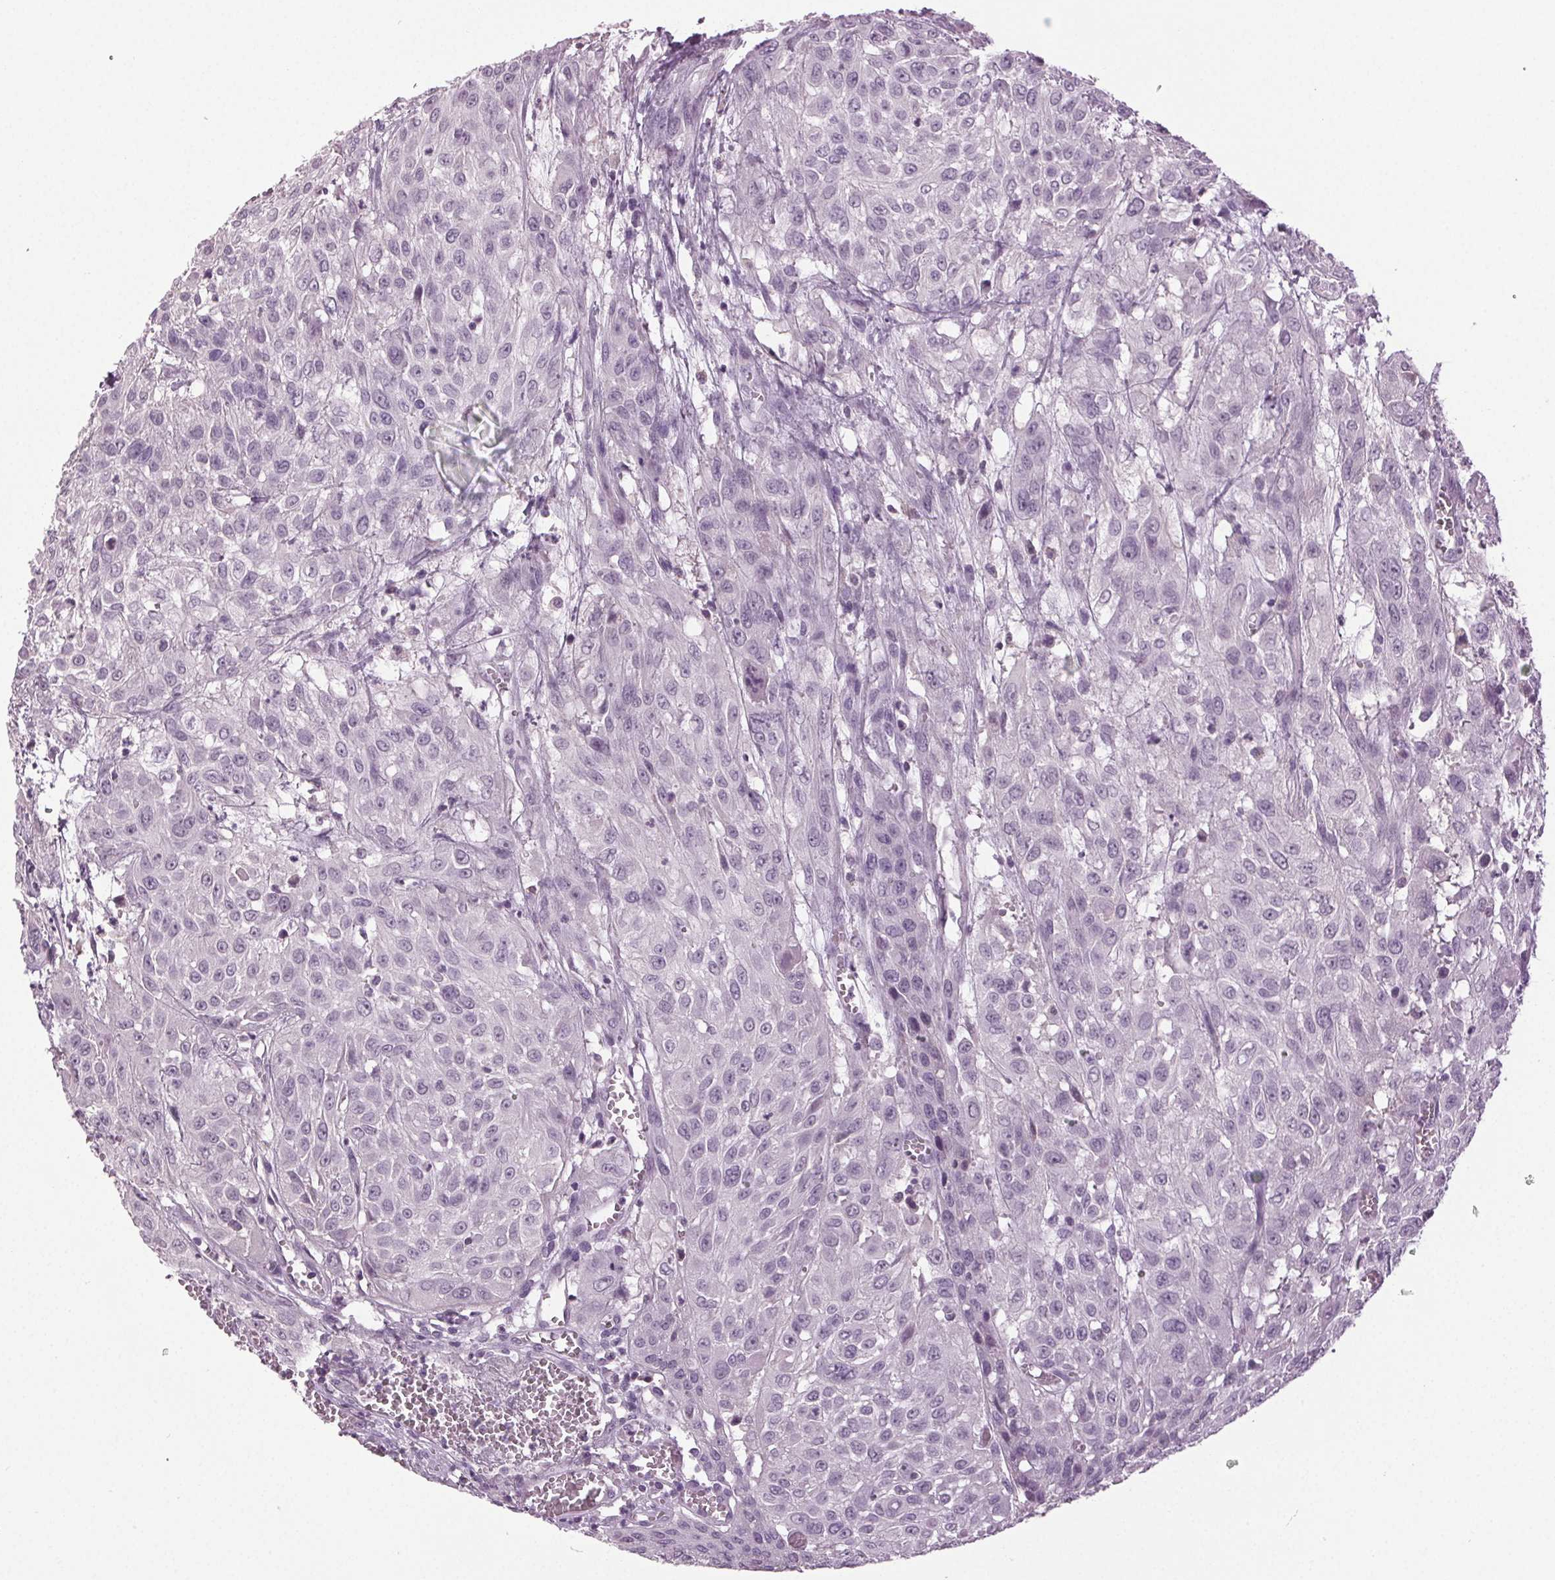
{"staining": {"intensity": "negative", "quantity": "none", "location": "none"}, "tissue": "urothelial cancer", "cell_type": "Tumor cells", "image_type": "cancer", "snomed": [{"axis": "morphology", "description": "Urothelial carcinoma, High grade"}, {"axis": "topography", "description": "Urinary bladder"}], "caption": "This is a image of immunohistochemistry (IHC) staining of urothelial carcinoma (high-grade), which shows no staining in tumor cells. (Stains: DAB immunohistochemistry with hematoxylin counter stain, Microscopy: brightfield microscopy at high magnification).", "gene": "DNAH12", "patient": {"sex": "male", "age": 57}}